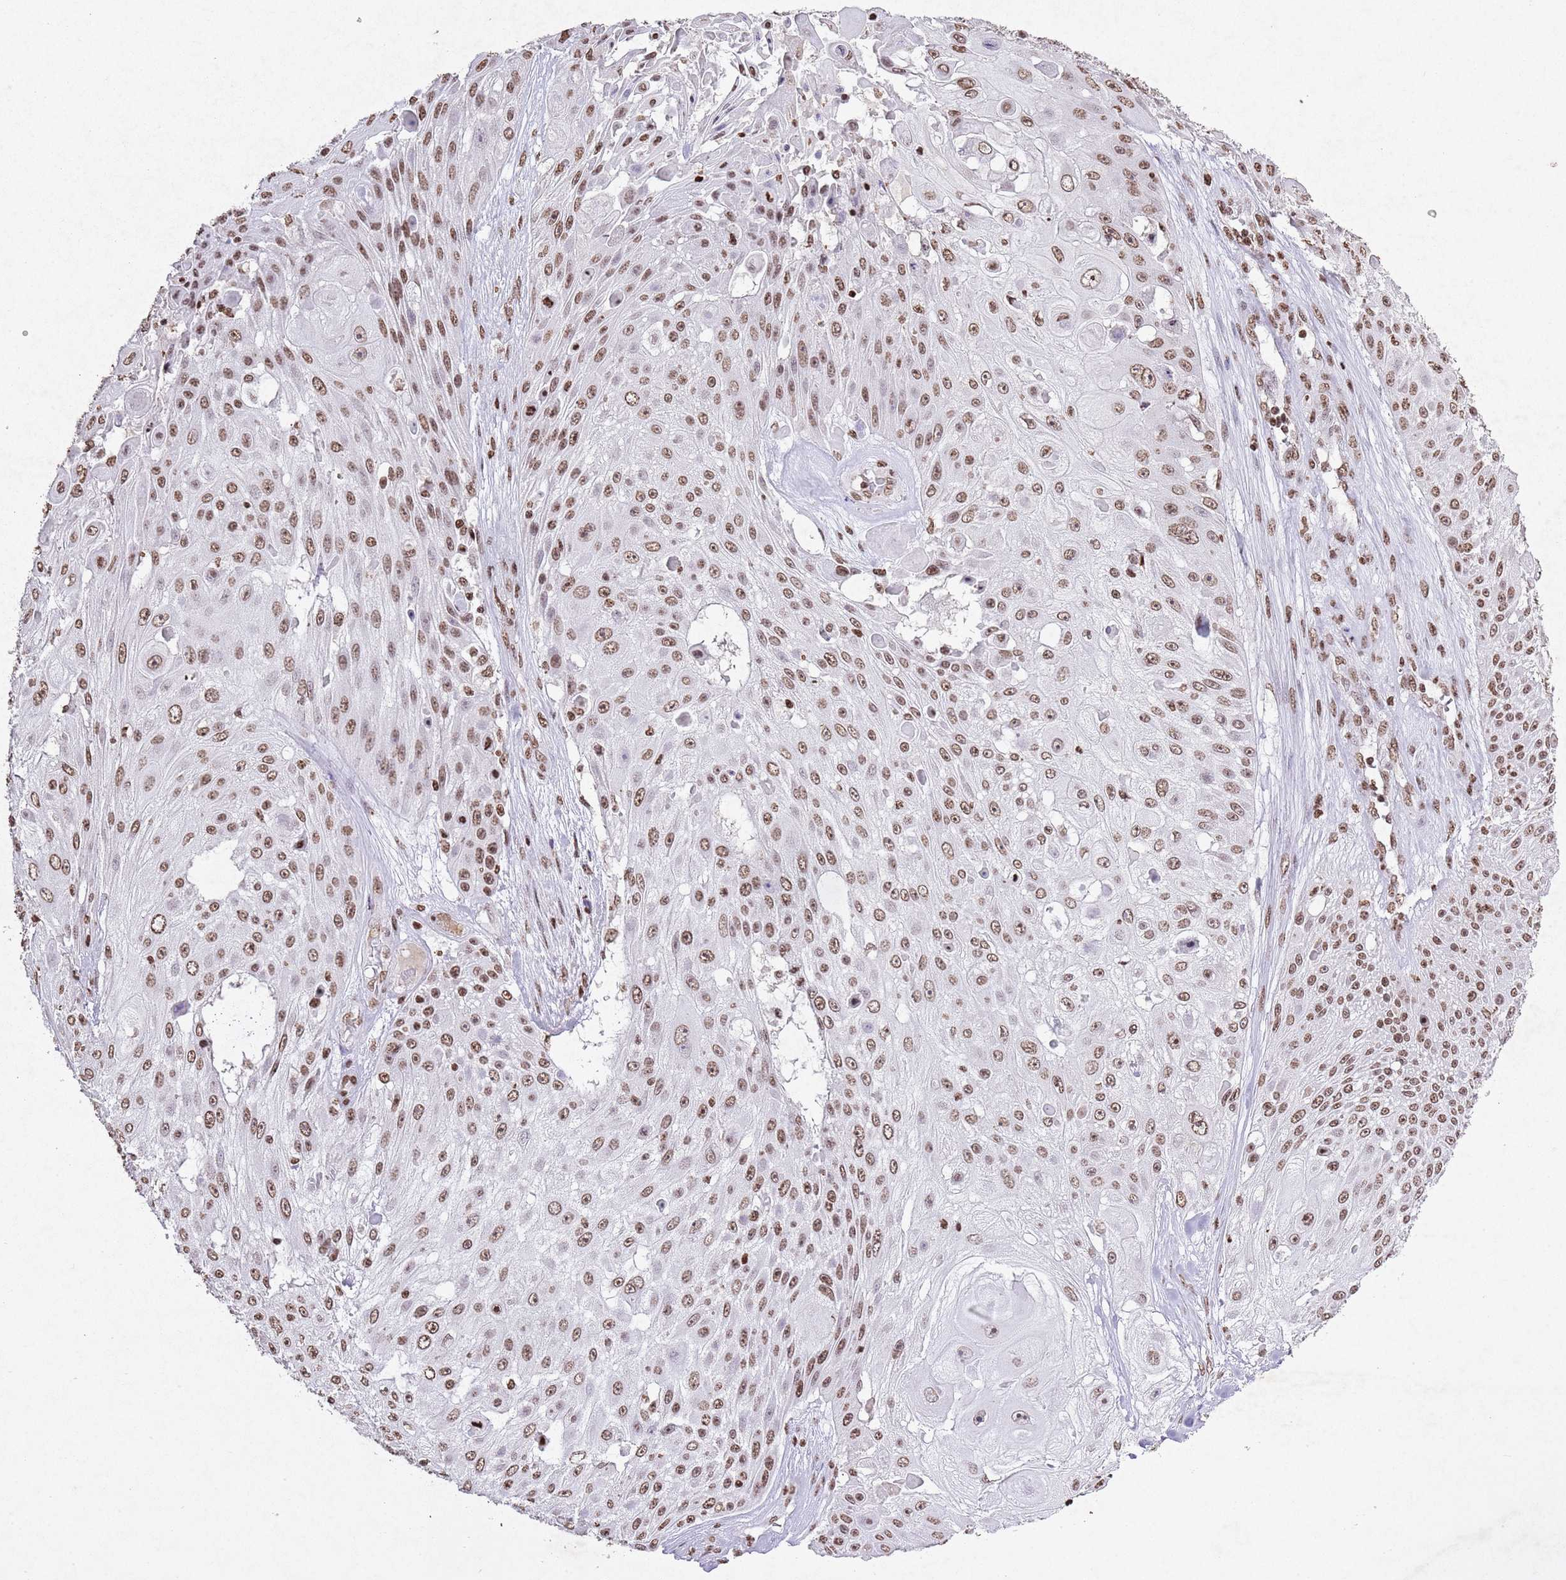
{"staining": {"intensity": "moderate", "quantity": ">75%", "location": "nuclear"}, "tissue": "skin cancer", "cell_type": "Tumor cells", "image_type": "cancer", "snomed": [{"axis": "morphology", "description": "Squamous cell carcinoma, NOS"}, {"axis": "topography", "description": "Skin"}], "caption": "Immunohistochemical staining of human squamous cell carcinoma (skin) displays medium levels of moderate nuclear protein staining in approximately >75% of tumor cells.", "gene": "BMAL1", "patient": {"sex": "female", "age": 86}}